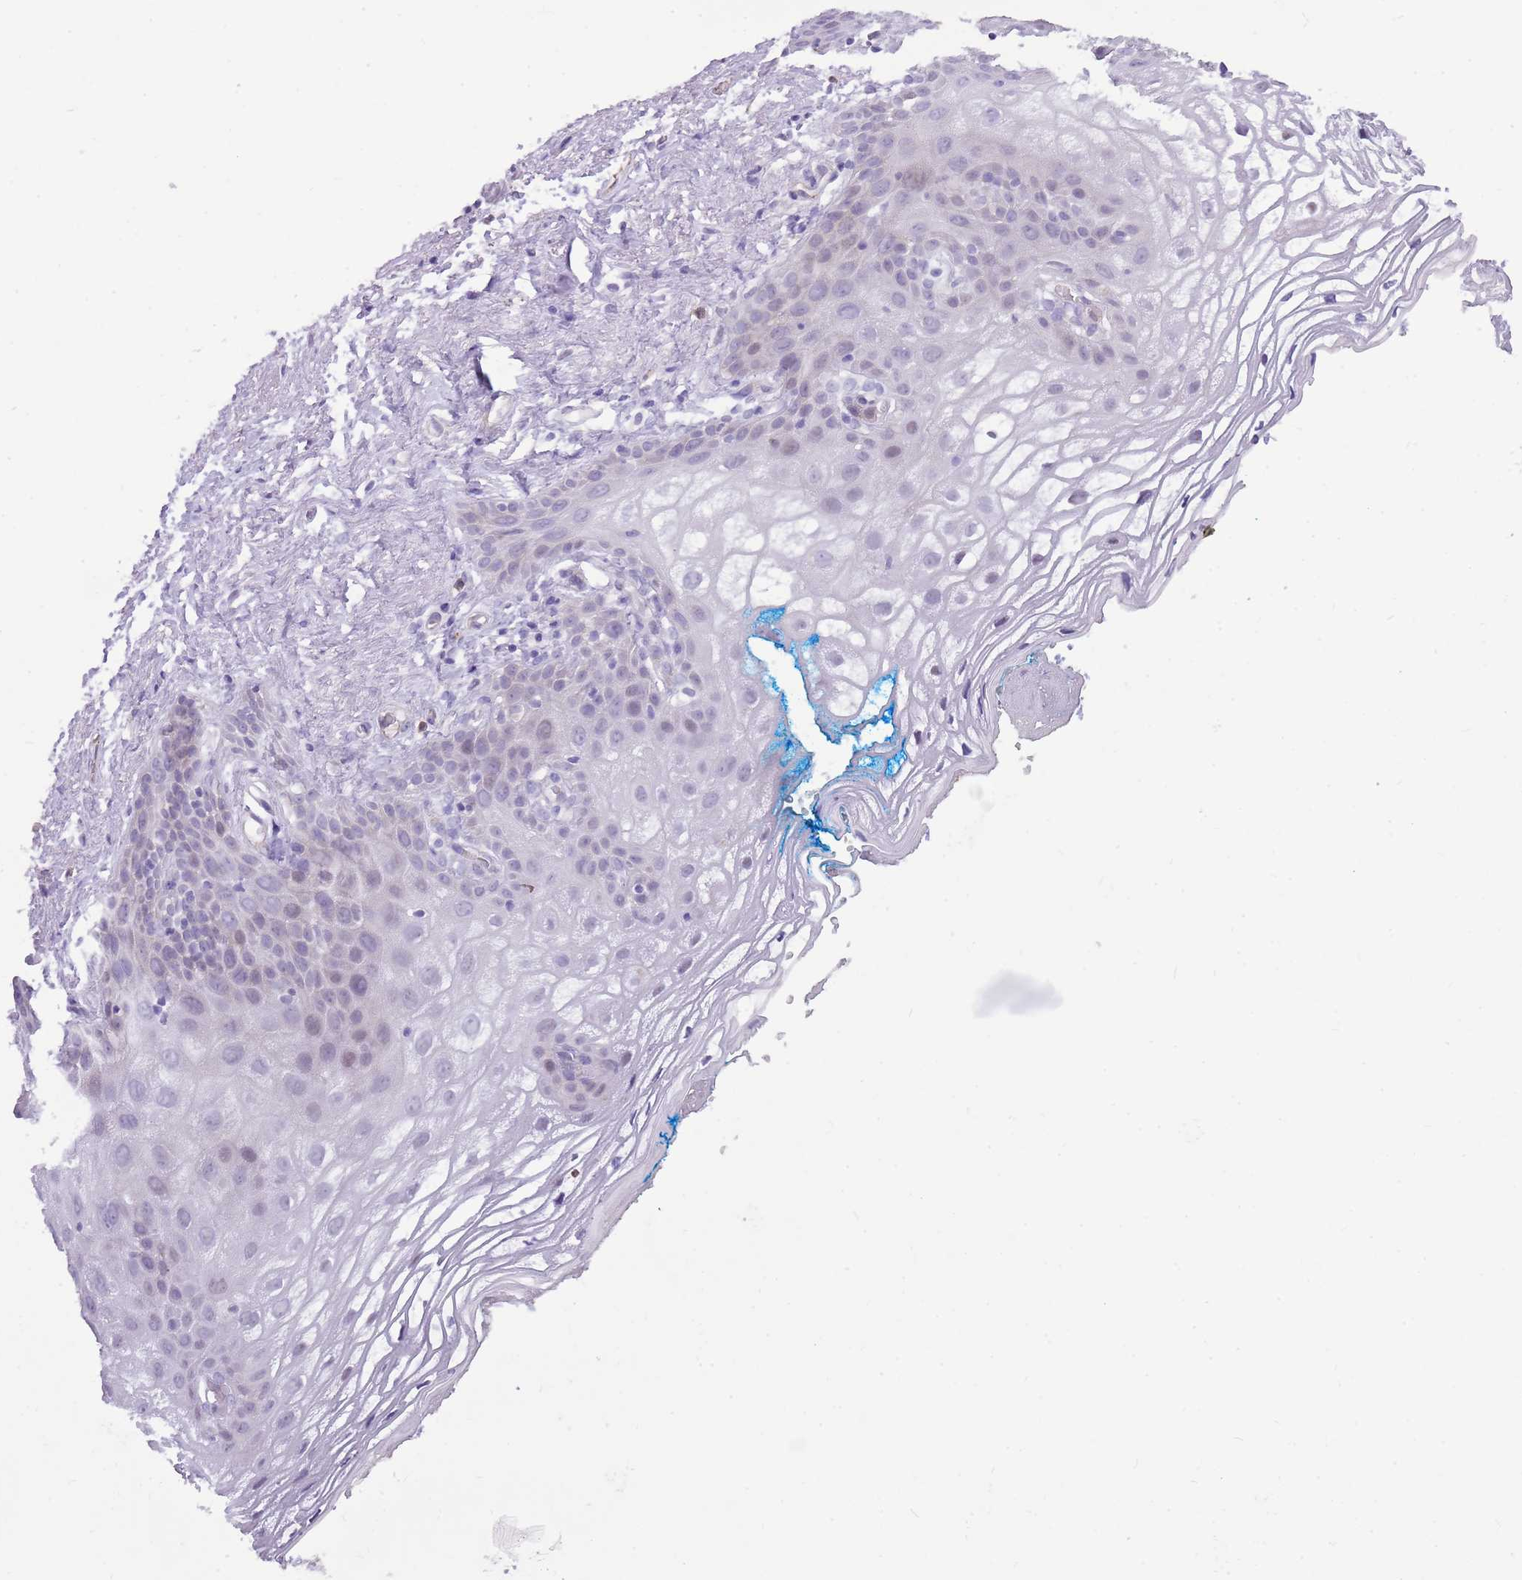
{"staining": {"intensity": "negative", "quantity": "none", "location": "none"}, "tissue": "vagina", "cell_type": "Squamous epithelial cells", "image_type": "normal", "snomed": [{"axis": "morphology", "description": "Normal tissue, NOS"}, {"axis": "topography", "description": "Vagina"}], "caption": "The immunohistochemistry micrograph has no significant staining in squamous epithelial cells of vagina.", "gene": "PCNX1", "patient": {"sex": "female", "age": 68}}